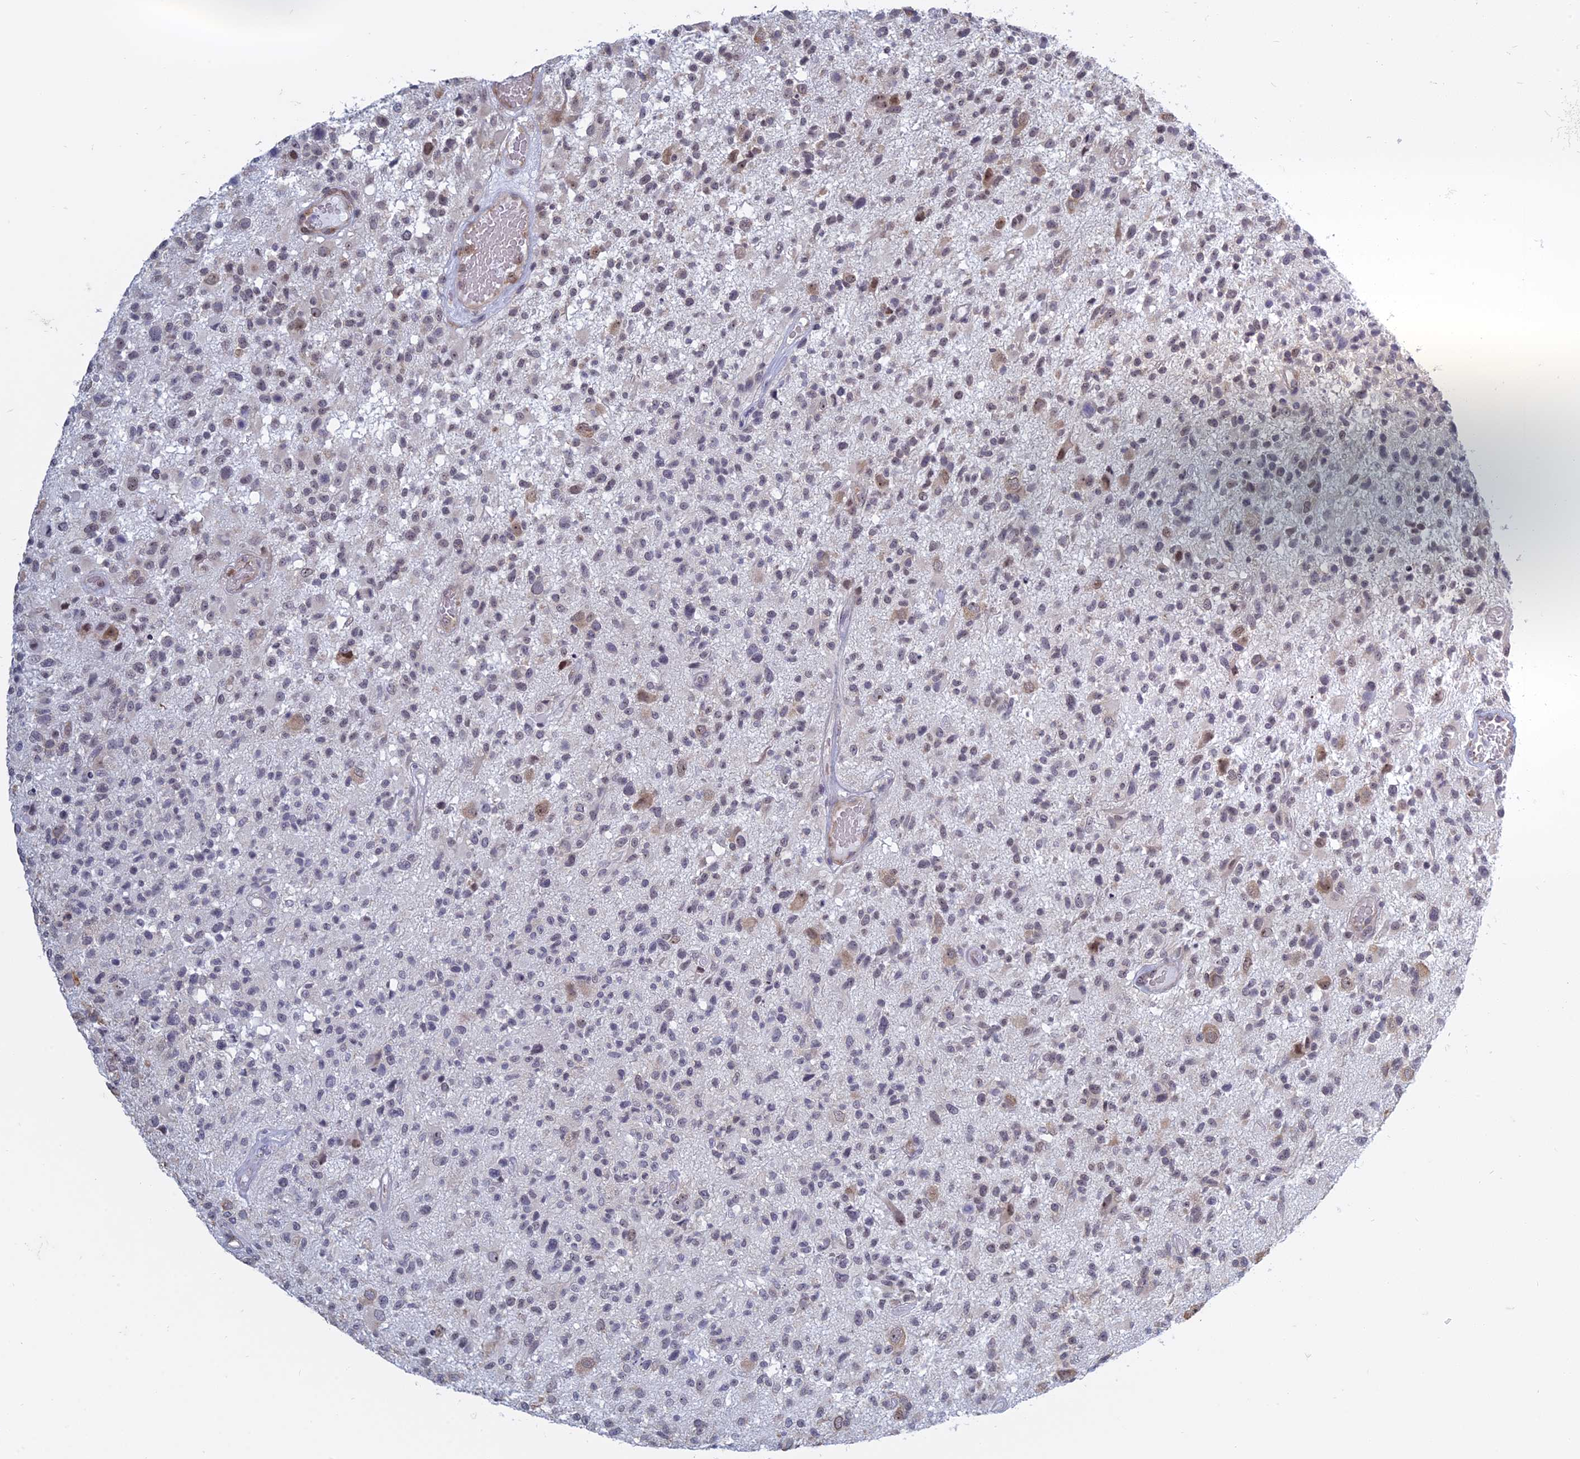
{"staining": {"intensity": "negative", "quantity": "none", "location": "none"}, "tissue": "glioma", "cell_type": "Tumor cells", "image_type": "cancer", "snomed": [{"axis": "morphology", "description": "Glioma, malignant, High grade"}, {"axis": "morphology", "description": "Glioblastoma, NOS"}, {"axis": "topography", "description": "Brain"}], "caption": "This is an immunohistochemistry micrograph of human glioma. There is no expression in tumor cells.", "gene": "RPS19BP1", "patient": {"sex": "male", "age": 60}}